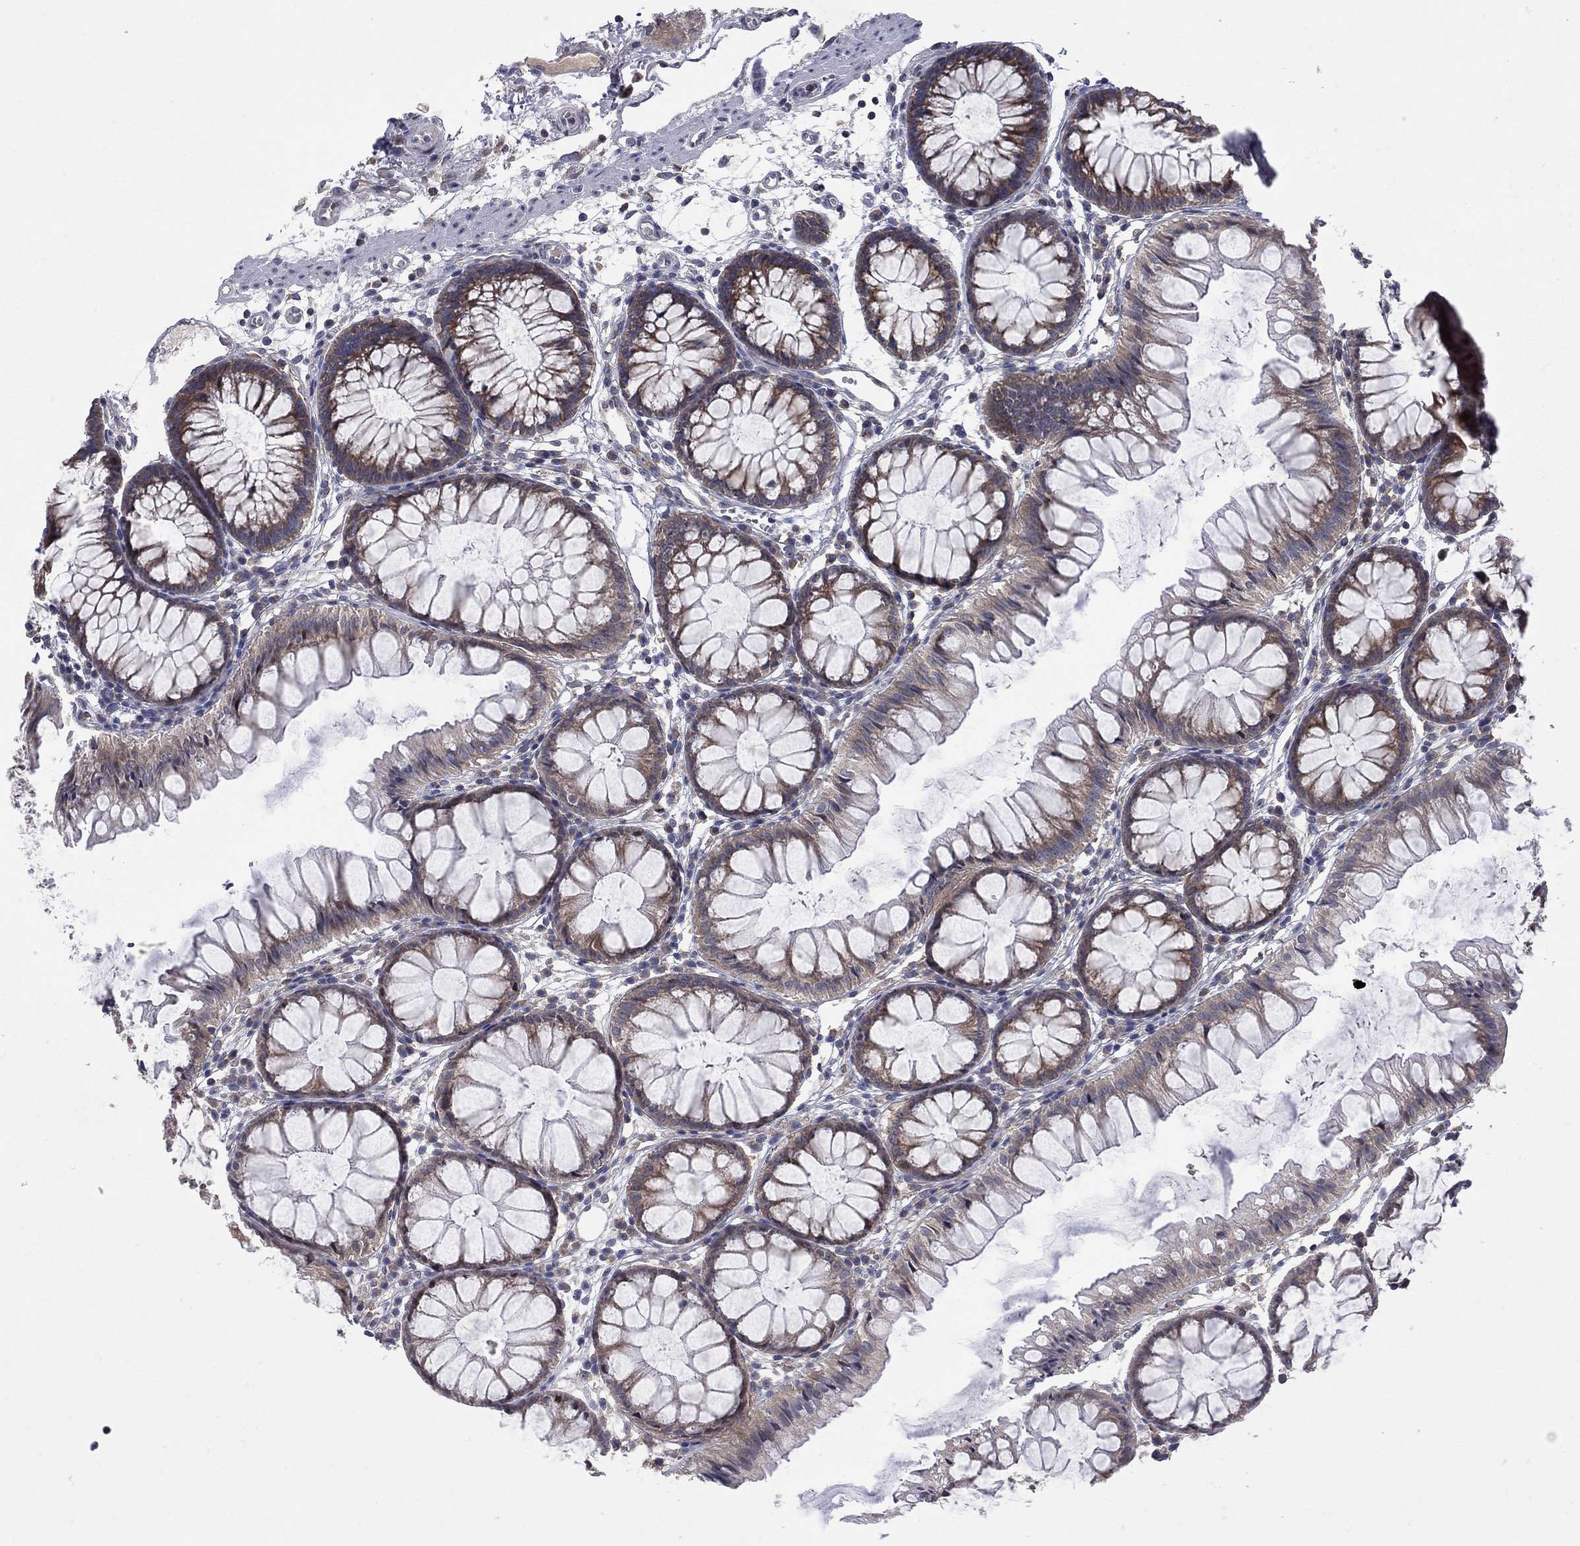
{"staining": {"intensity": "negative", "quantity": "none", "location": "none"}, "tissue": "colon", "cell_type": "Endothelial cells", "image_type": "normal", "snomed": [{"axis": "morphology", "description": "Normal tissue, NOS"}, {"axis": "morphology", "description": "Adenocarcinoma, NOS"}, {"axis": "topography", "description": "Colon"}], "caption": "This is a histopathology image of immunohistochemistry (IHC) staining of normal colon, which shows no positivity in endothelial cells. (IHC, brightfield microscopy, high magnification).", "gene": "CNOT11", "patient": {"sex": "male", "age": 65}}